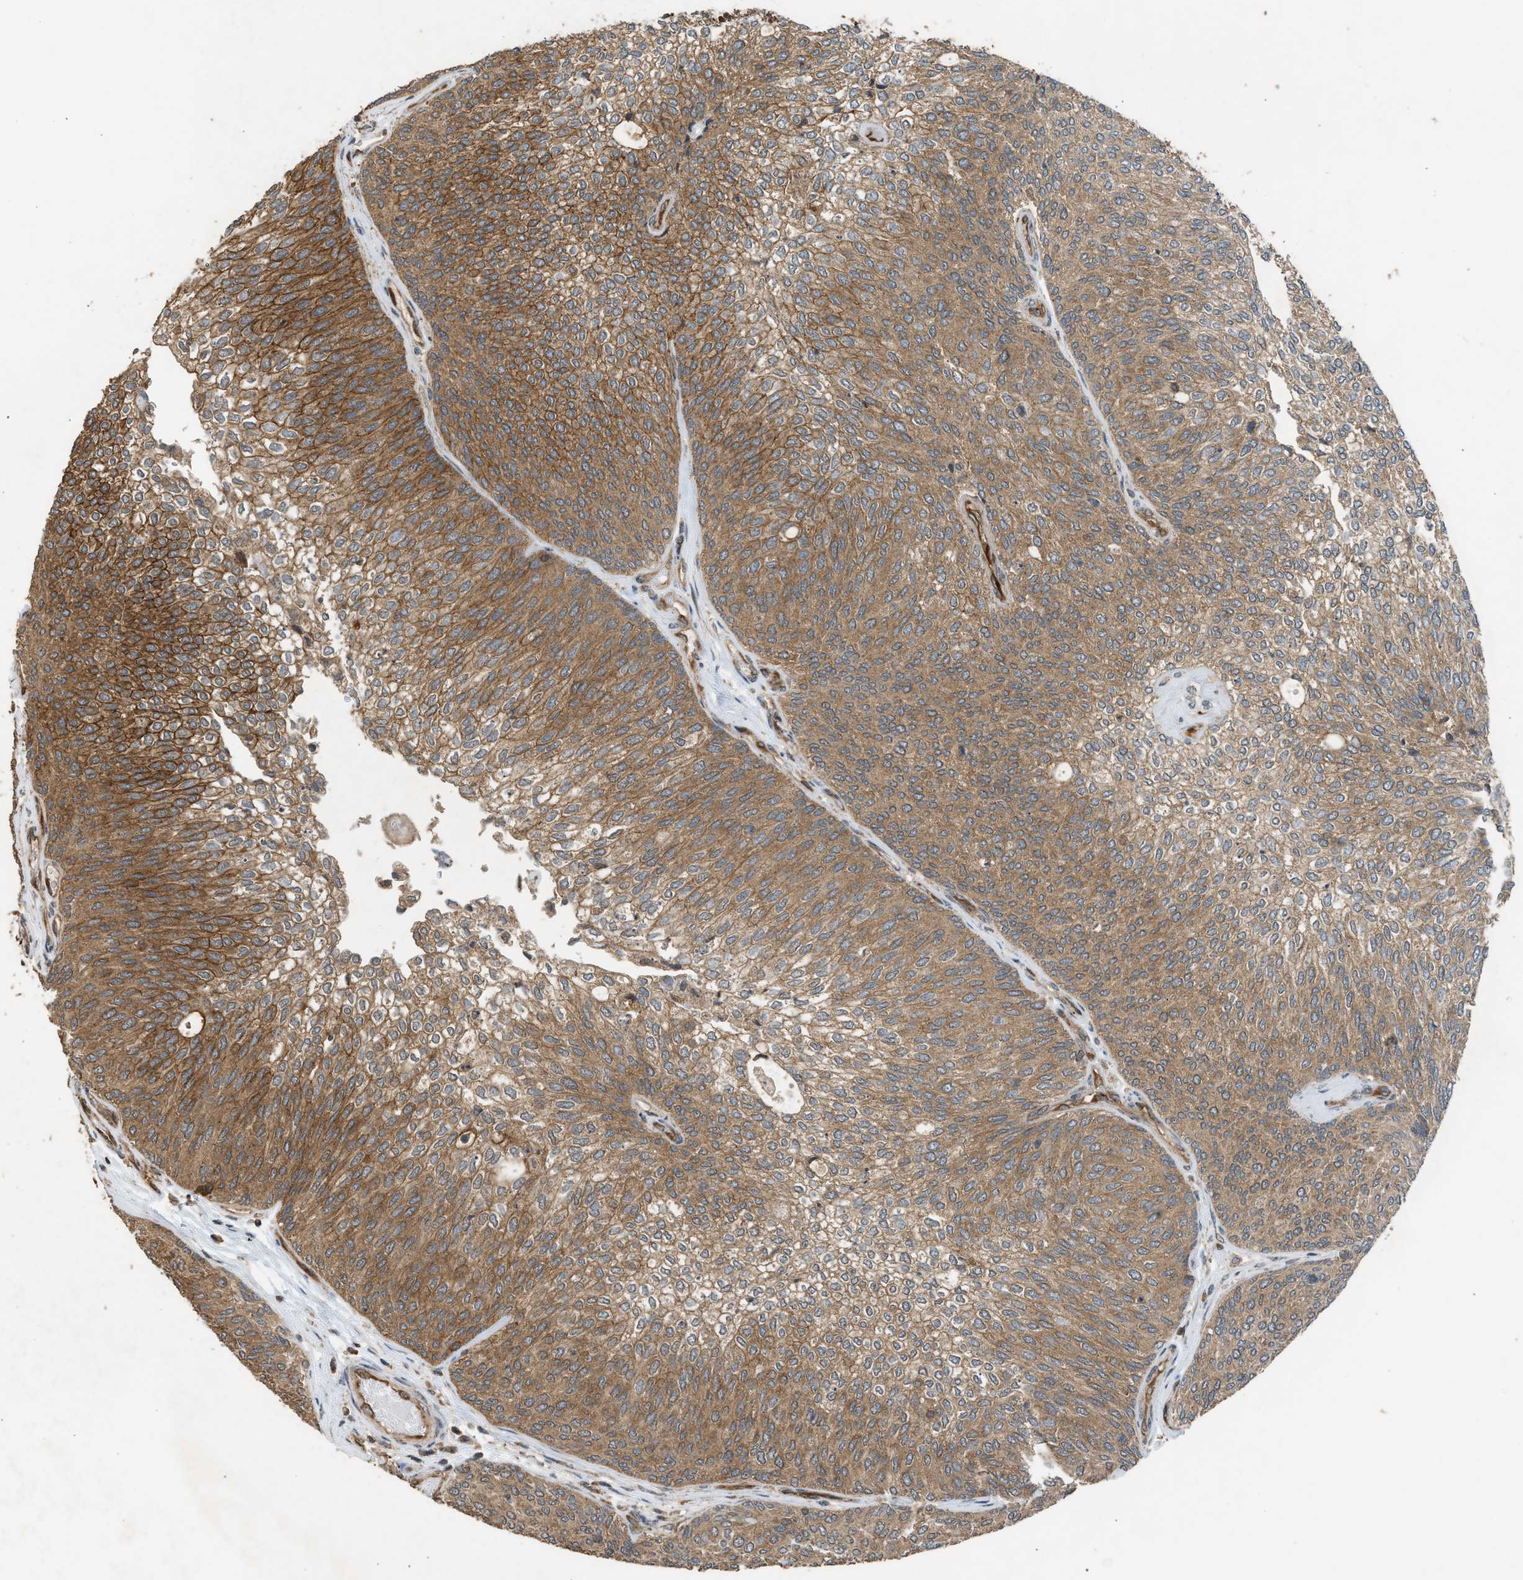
{"staining": {"intensity": "moderate", "quantity": ">75%", "location": "cytoplasmic/membranous"}, "tissue": "urothelial cancer", "cell_type": "Tumor cells", "image_type": "cancer", "snomed": [{"axis": "morphology", "description": "Urothelial carcinoma, Low grade"}, {"axis": "topography", "description": "Urinary bladder"}], "caption": "Immunohistochemical staining of human urothelial cancer demonstrates moderate cytoplasmic/membranous protein expression in approximately >75% of tumor cells.", "gene": "HIP1R", "patient": {"sex": "female", "age": 79}}